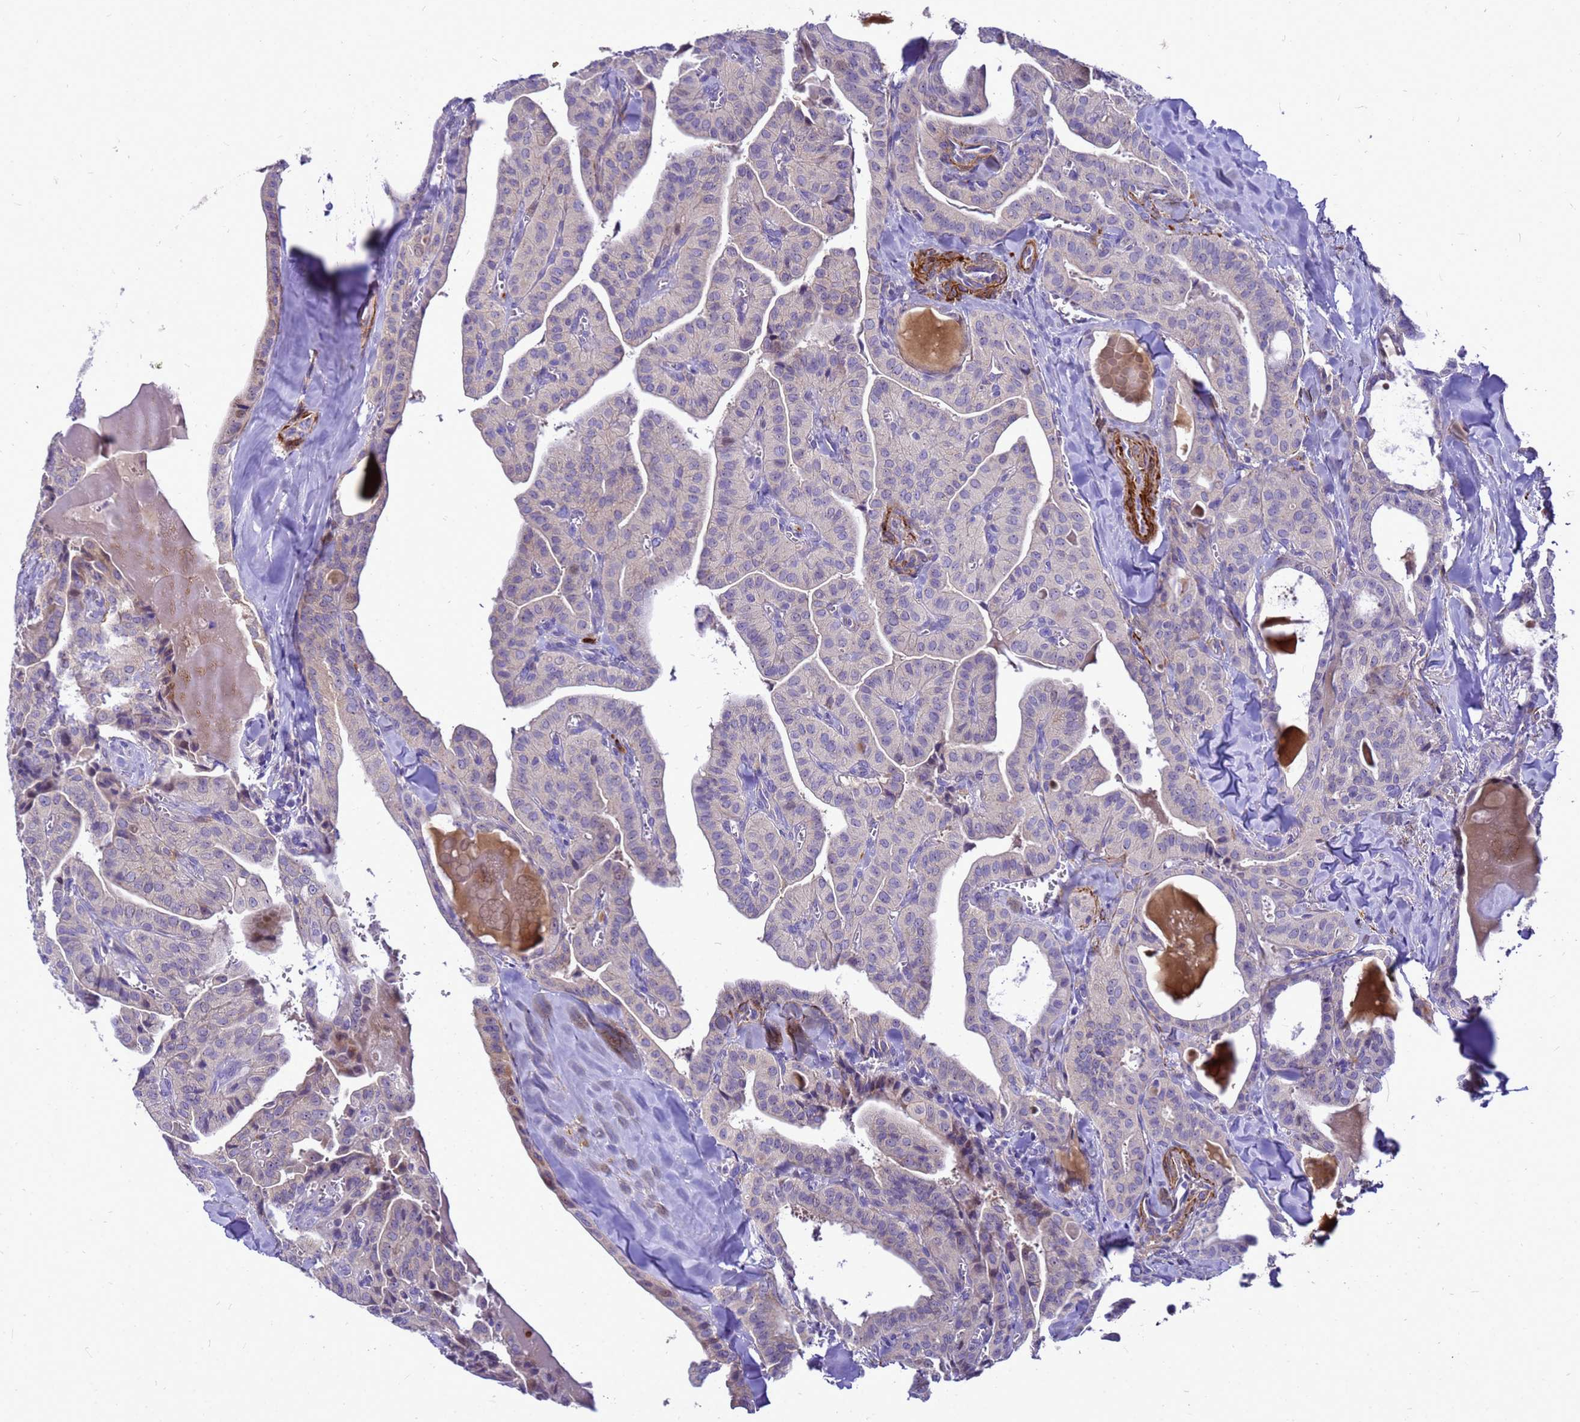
{"staining": {"intensity": "negative", "quantity": "none", "location": "none"}, "tissue": "thyroid cancer", "cell_type": "Tumor cells", "image_type": "cancer", "snomed": [{"axis": "morphology", "description": "Papillary adenocarcinoma, NOS"}, {"axis": "topography", "description": "Thyroid gland"}], "caption": "This image is of thyroid cancer (papillary adenocarcinoma) stained with IHC to label a protein in brown with the nuclei are counter-stained blue. There is no staining in tumor cells.", "gene": "POP7", "patient": {"sex": "male", "age": 52}}